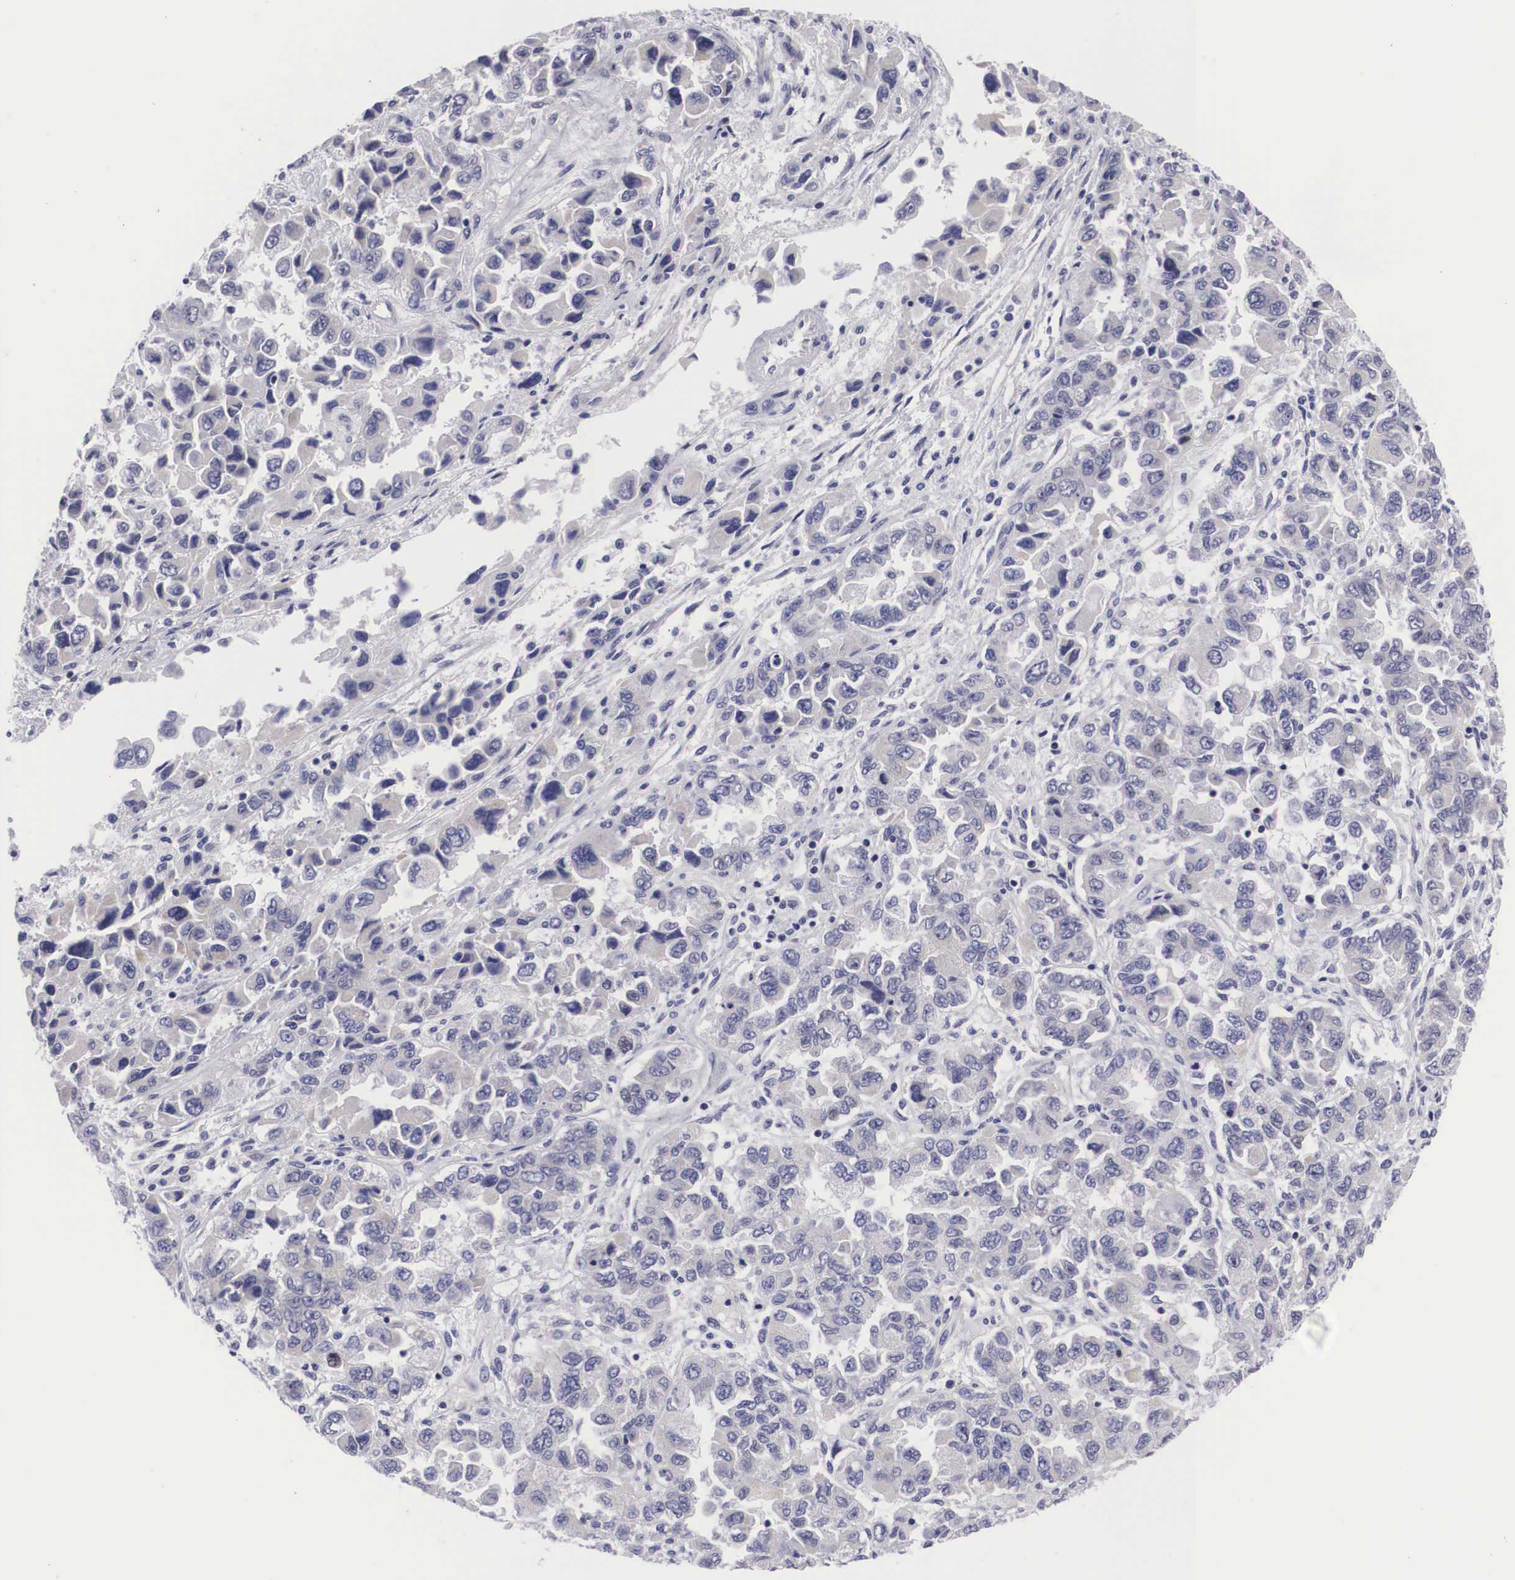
{"staining": {"intensity": "negative", "quantity": "none", "location": "none"}, "tissue": "ovarian cancer", "cell_type": "Tumor cells", "image_type": "cancer", "snomed": [{"axis": "morphology", "description": "Cystadenocarcinoma, serous, NOS"}, {"axis": "topography", "description": "Ovary"}], "caption": "DAB (3,3'-diaminobenzidine) immunohistochemical staining of human ovarian cancer (serous cystadenocarcinoma) shows no significant expression in tumor cells. (DAB IHC visualized using brightfield microscopy, high magnification).", "gene": "SOX11", "patient": {"sex": "female", "age": 84}}